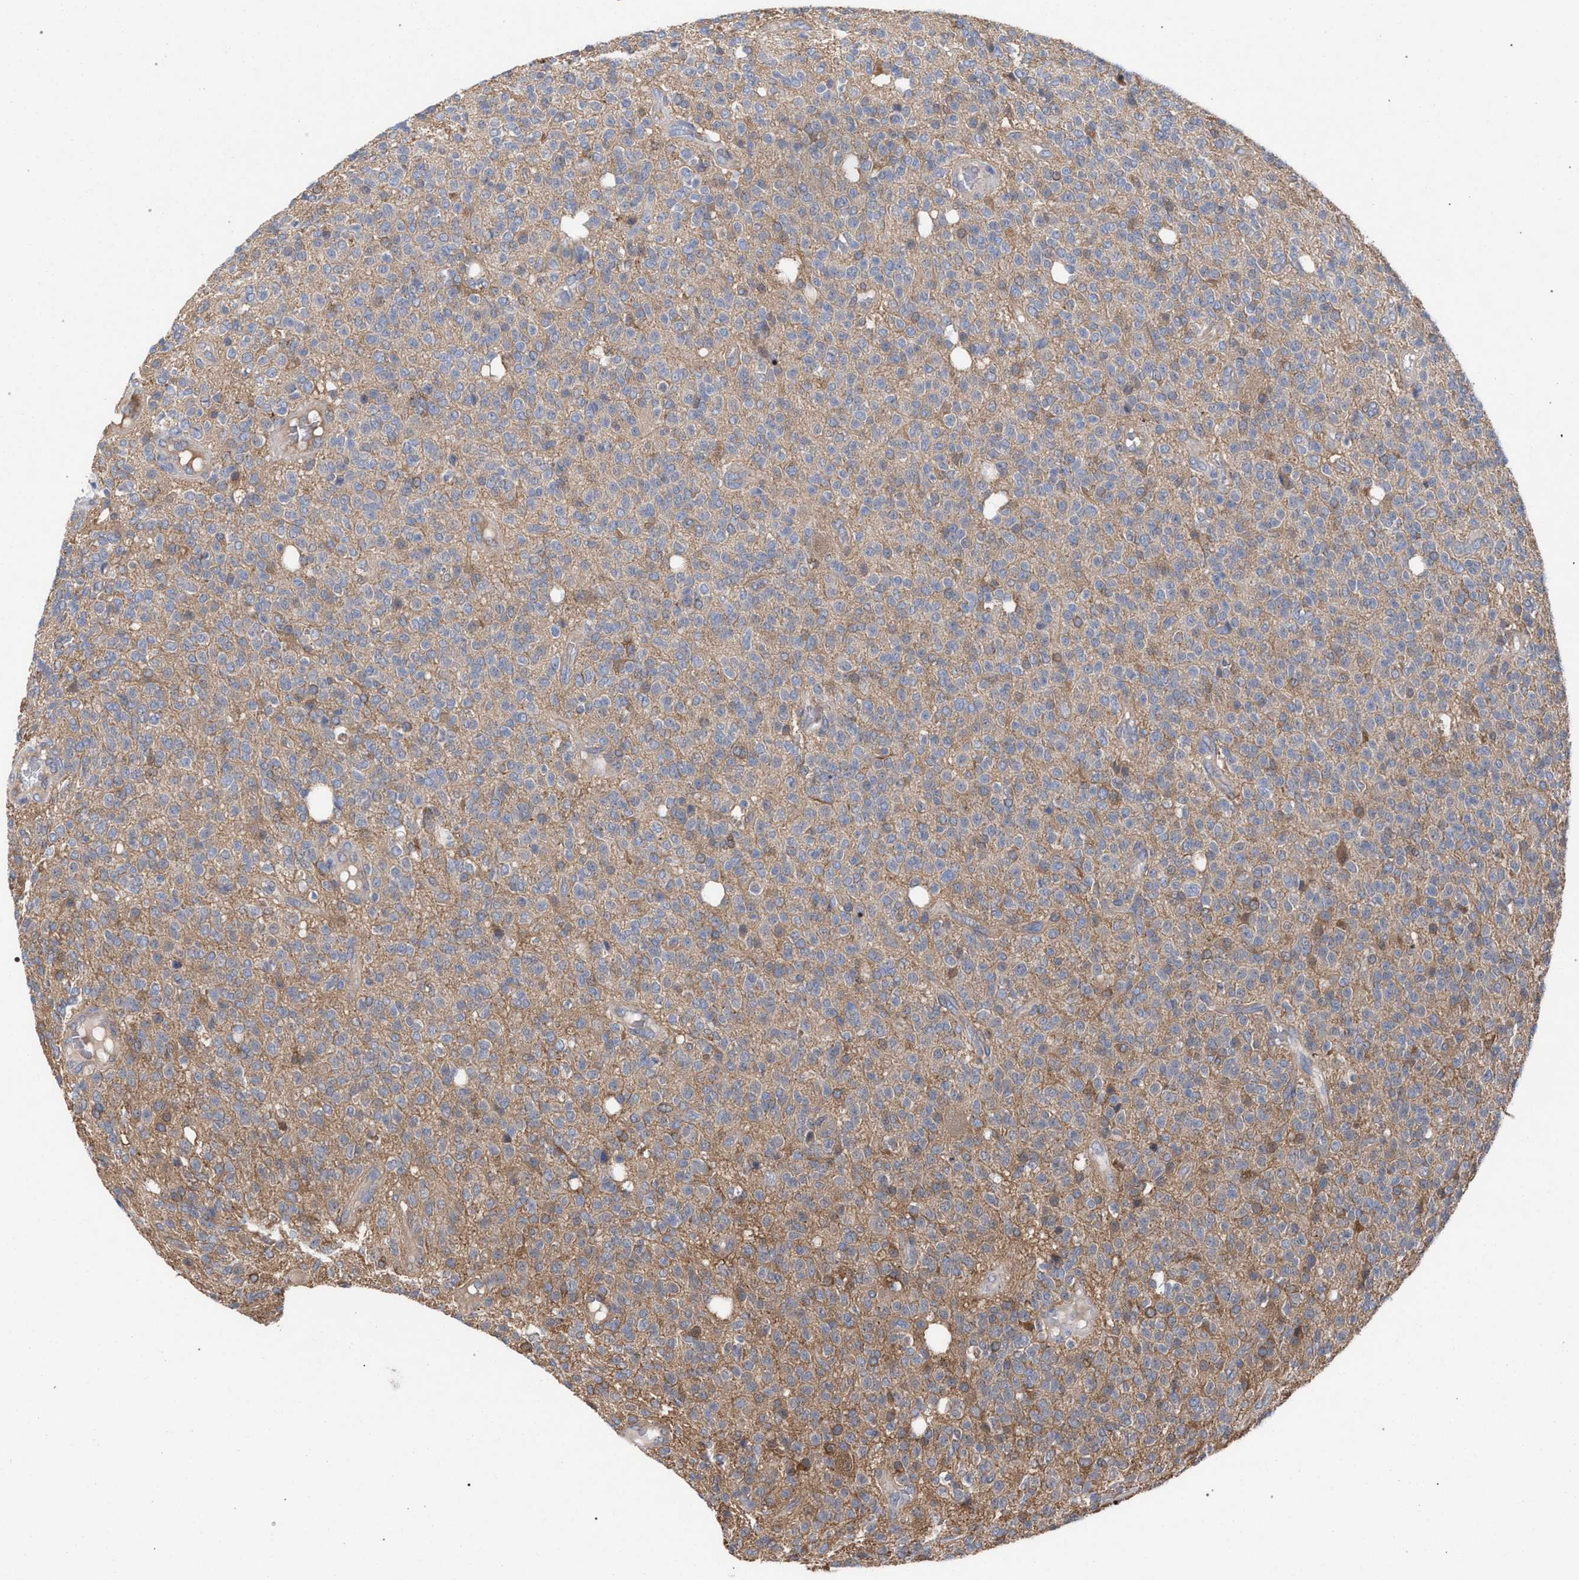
{"staining": {"intensity": "moderate", "quantity": "<25%", "location": "cytoplasmic/membranous"}, "tissue": "glioma", "cell_type": "Tumor cells", "image_type": "cancer", "snomed": [{"axis": "morphology", "description": "Glioma, malignant, High grade"}, {"axis": "topography", "description": "Brain"}], "caption": "The histopathology image reveals staining of high-grade glioma (malignant), revealing moderate cytoplasmic/membranous protein positivity (brown color) within tumor cells. (DAB IHC, brown staining for protein, blue staining for nuclei).", "gene": "FHOD3", "patient": {"sex": "male", "age": 34}}